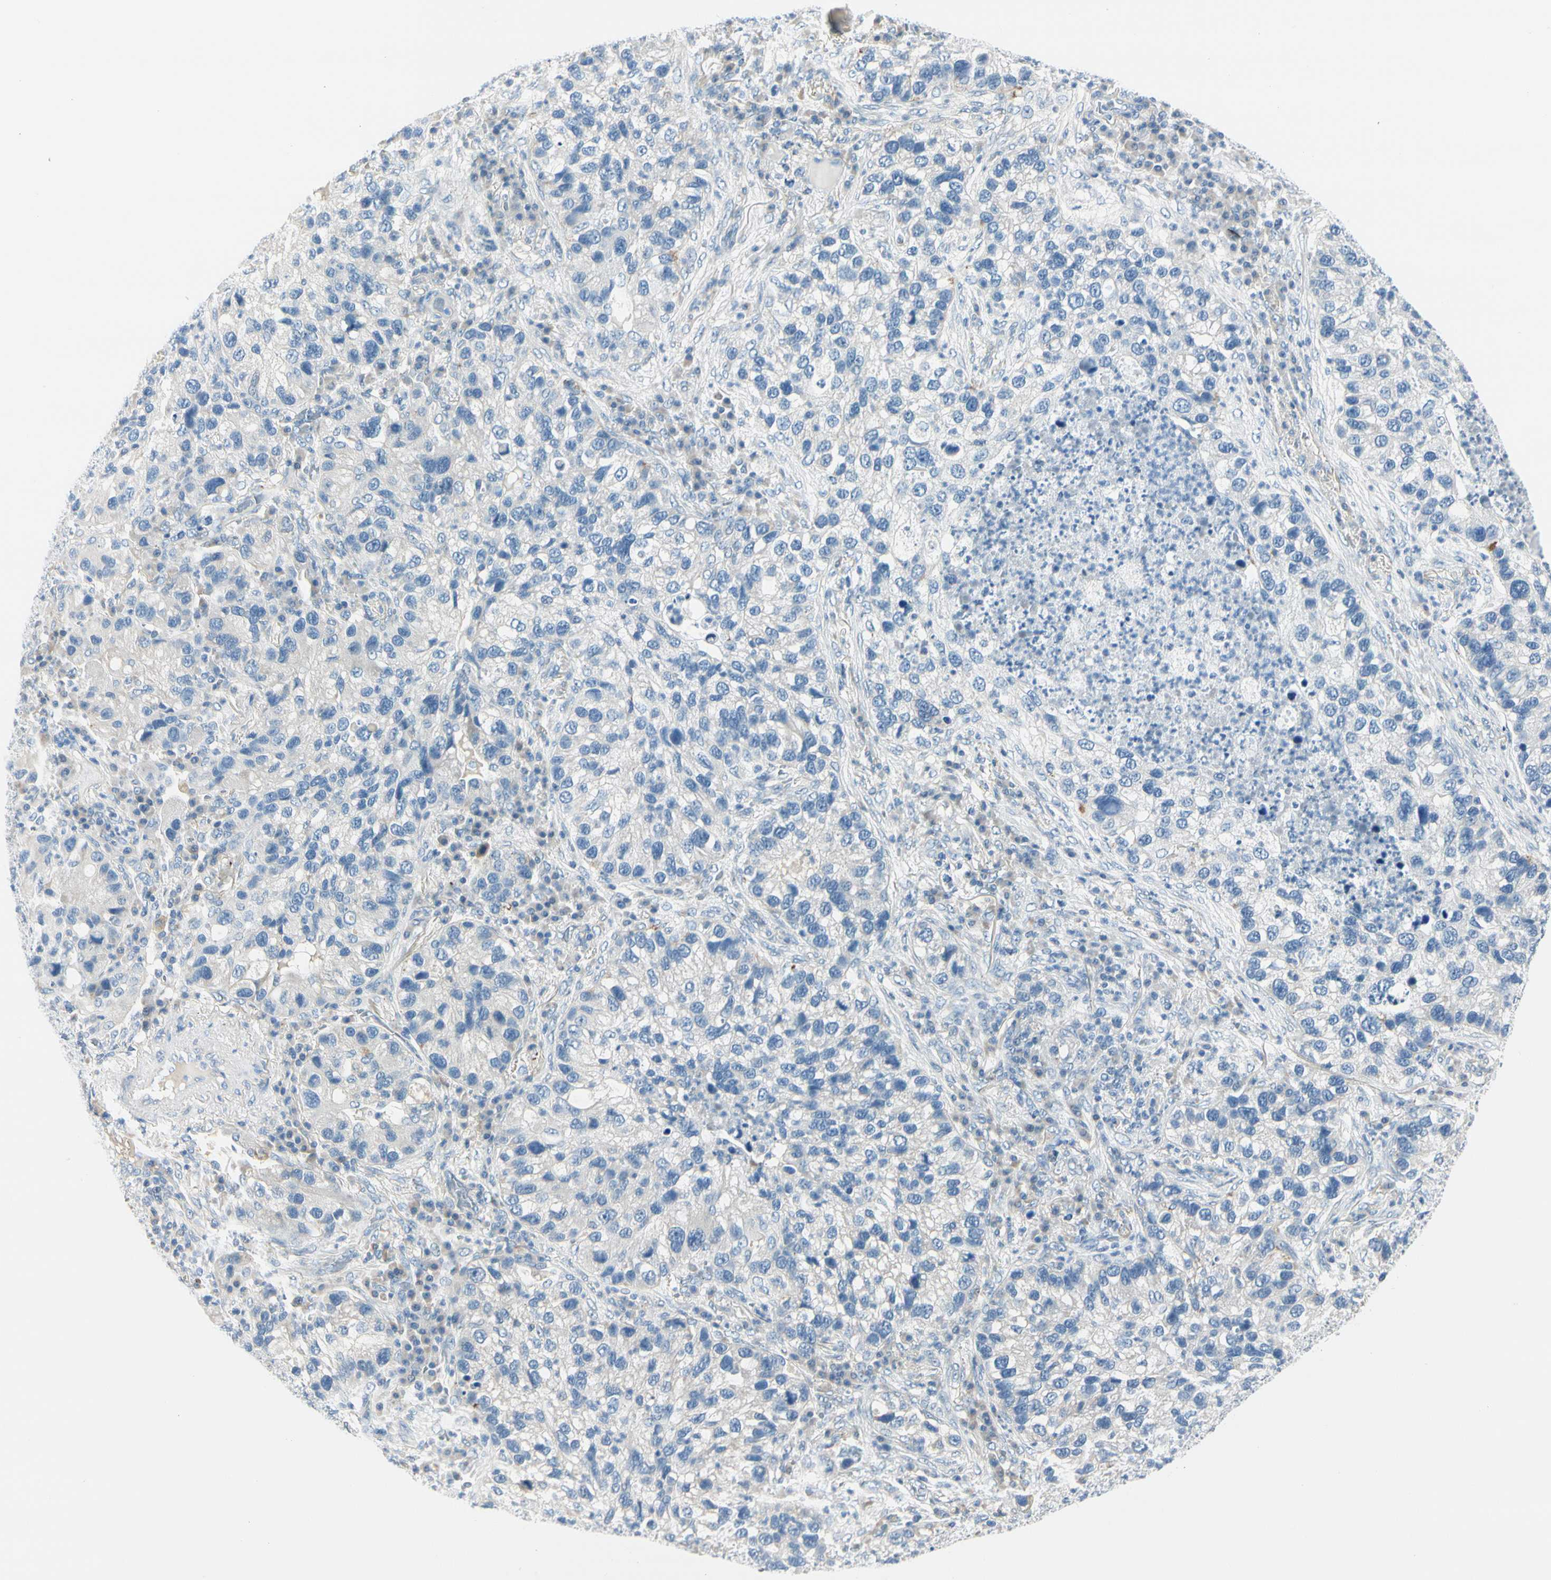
{"staining": {"intensity": "negative", "quantity": "none", "location": "none"}, "tissue": "lung cancer", "cell_type": "Tumor cells", "image_type": "cancer", "snomed": [{"axis": "morphology", "description": "Normal tissue, NOS"}, {"axis": "morphology", "description": "Adenocarcinoma, NOS"}, {"axis": "topography", "description": "Bronchus"}, {"axis": "topography", "description": "Lung"}], "caption": "Lung adenocarcinoma was stained to show a protein in brown. There is no significant positivity in tumor cells.", "gene": "PEBP1", "patient": {"sex": "male", "age": 54}}